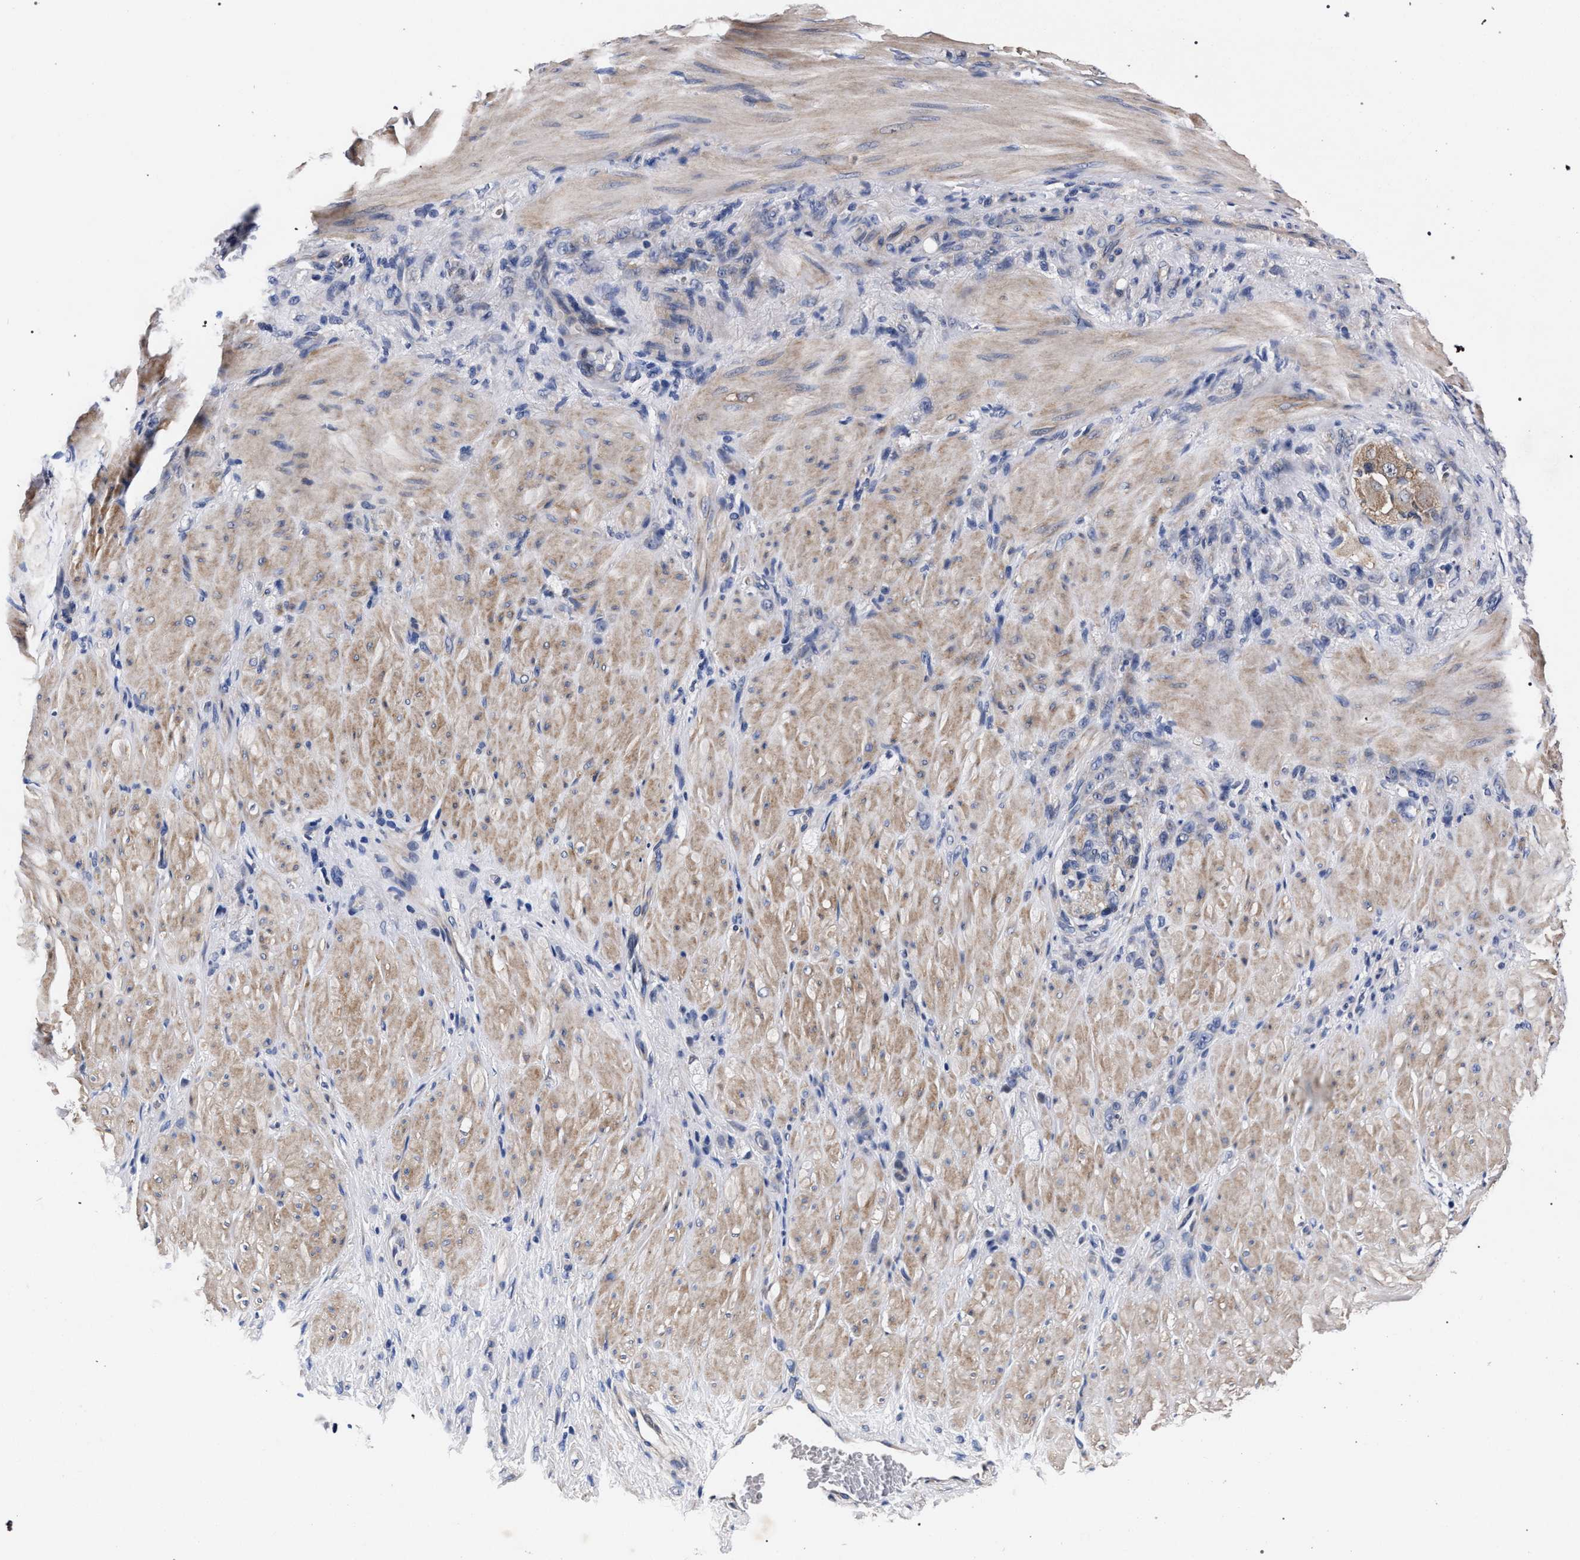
{"staining": {"intensity": "negative", "quantity": "none", "location": "none"}, "tissue": "stomach cancer", "cell_type": "Tumor cells", "image_type": "cancer", "snomed": [{"axis": "morphology", "description": "Normal tissue, NOS"}, {"axis": "morphology", "description": "Adenocarcinoma, NOS"}, {"axis": "topography", "description": "Stomach"}], "caption": "Stomach adenocarcinoma was stained to show a protein in brown. There is no significant positivity in tumor cells.", "gene": "CFAP95", "patient": {"sex": "male", "age": 82}}